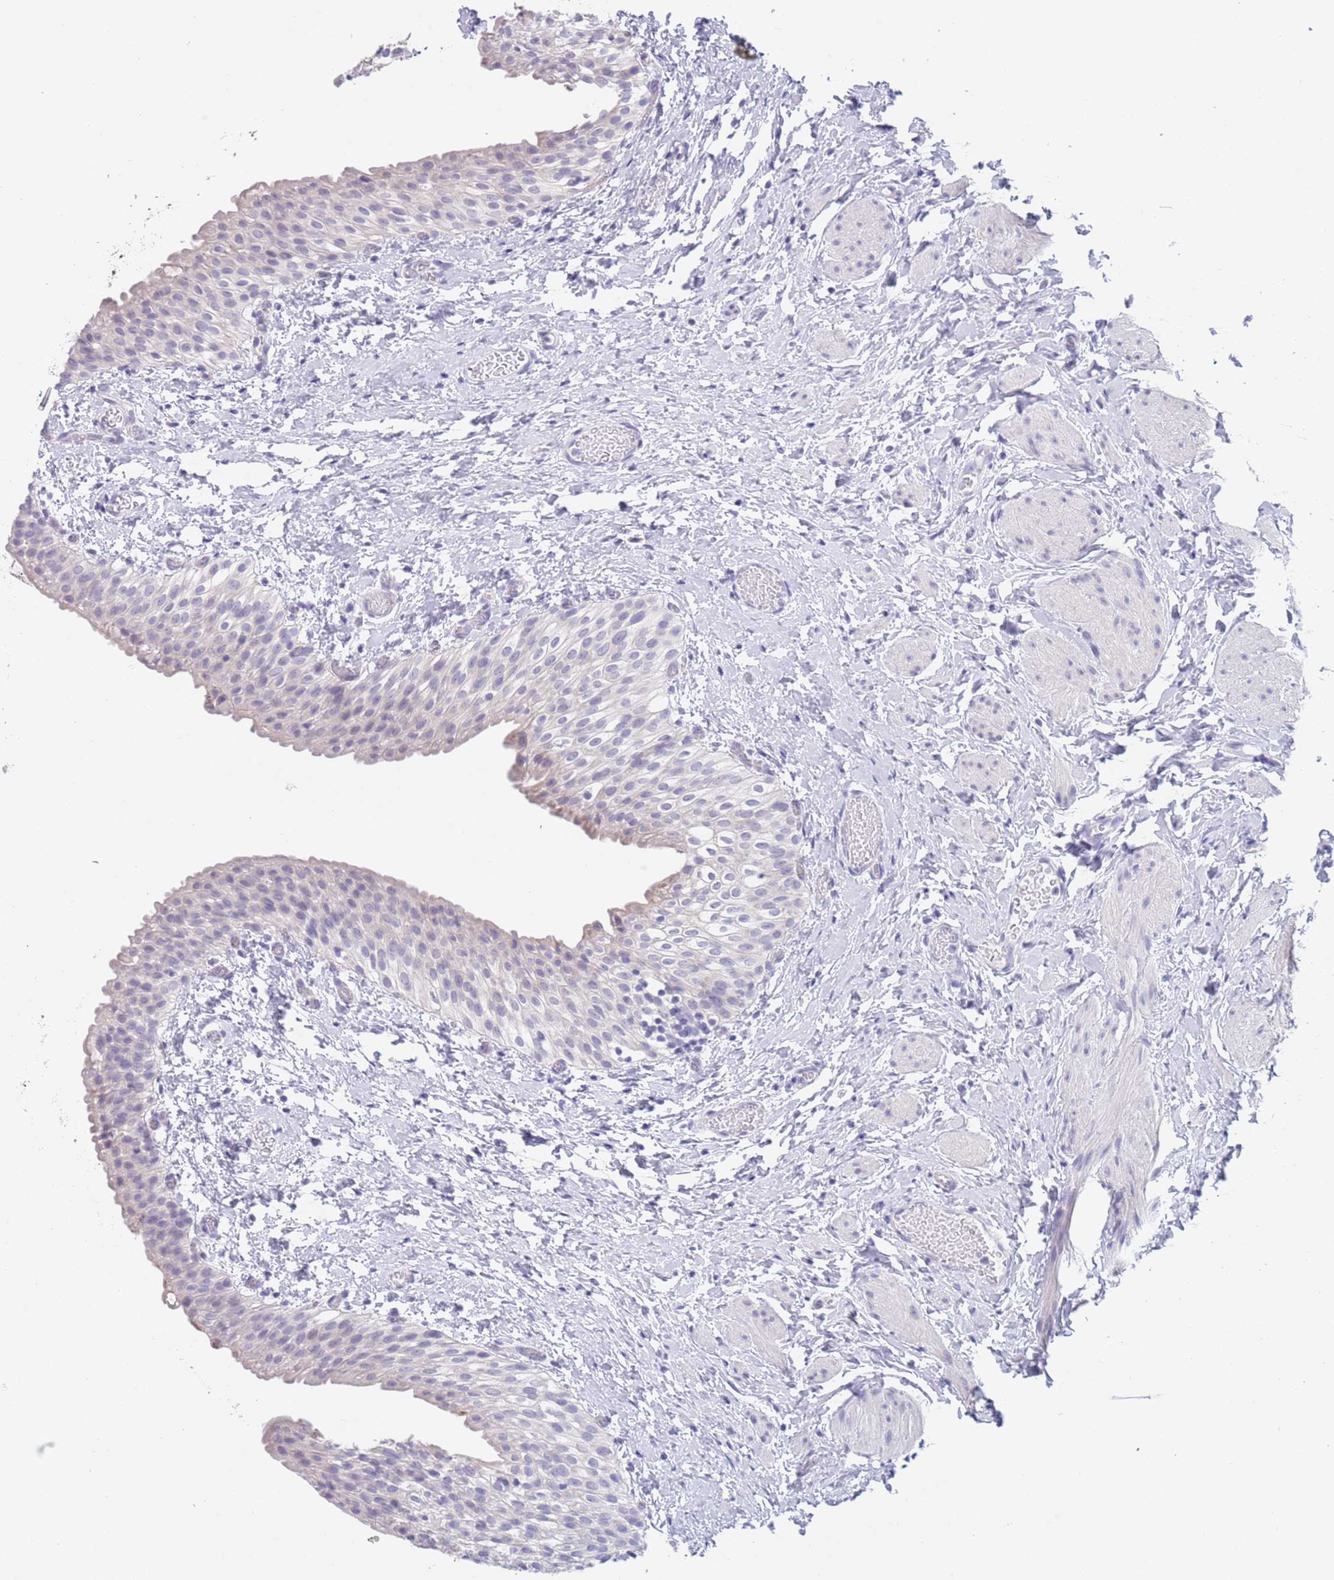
{"staining": {"intensity": "negative", "quantity": "none", "location": "none"}, "tissue": "urinary bladder", "cell_type": "Urothelial cells", "image_type": "normal", "snomed": [{"axis": "morphology", "description": "Normal tissue, NOS"}, {"axis": "topography", "description": "Urinary bladder"}], "caption": "Urothelial cells are negative for brown protein staining in normal urinary bladder.", "gene": "SPIRE2", "patient": {"sex": "male", "age": 1}}